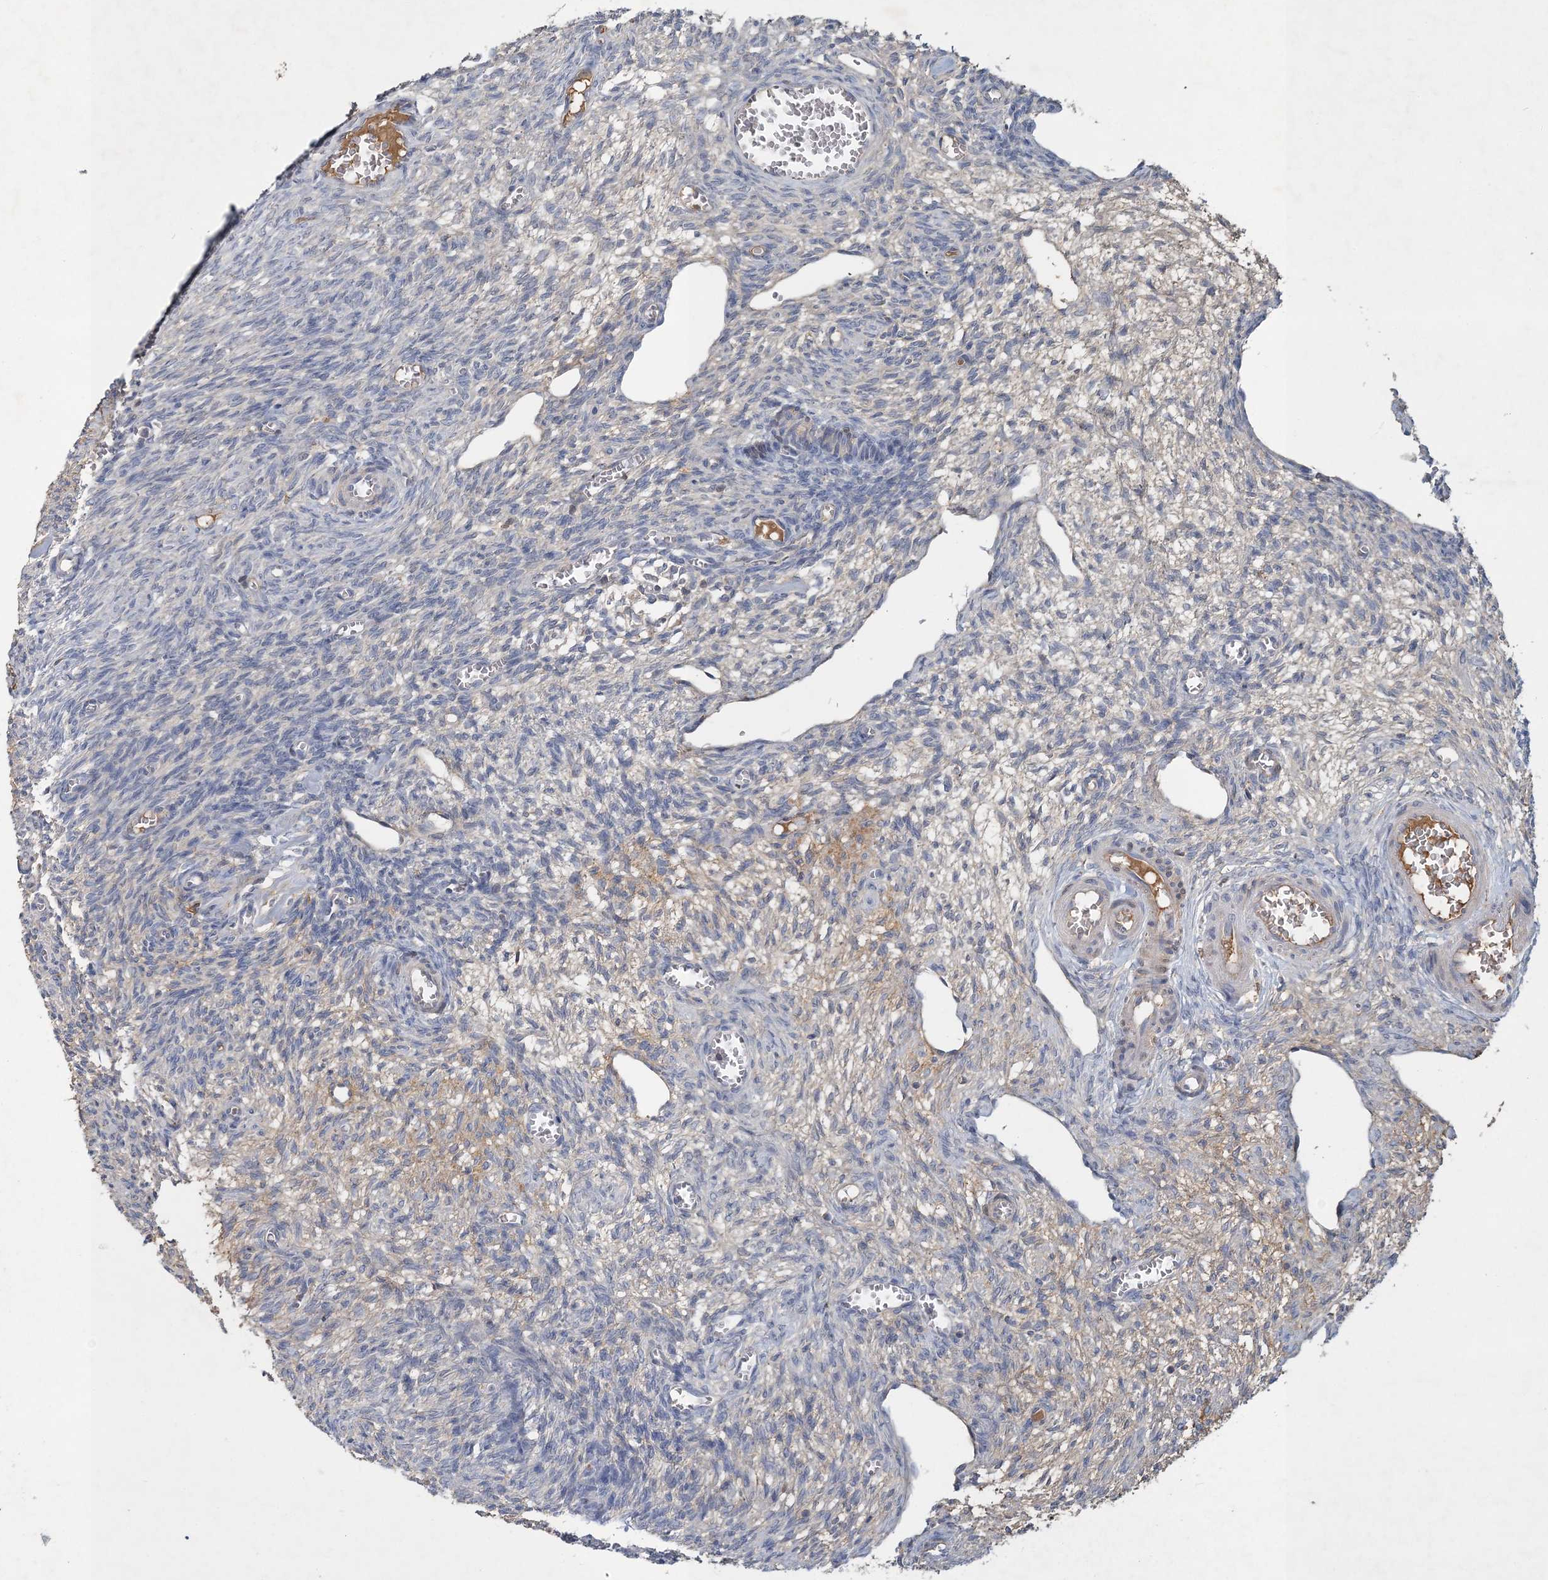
{"staining": {"intensity": "weak", "quantity": "<25%", "location": "cytoplasmic/membranous"}, "tissue": "ovary", "cell_type": "Ovarian stroma cells", "image_type": "normal", "snomed": [{"axis": "morphology", "description": "Normal tissue, NOS"}, {"axis": "topography", "description": "Ovary"}], "caption": "A high-resolution photomicrograph shows immunohistochemistry (IHC) staining of benign ovary, which reveals no significant expression in ovarian stroma cells. (Stains: DAB (3,3'-diaminobenzidine) immunohistochemistry (IHC) with hematoxylin counter stain, Microscopy: brightfield microscopy at high magnification).", "gene": "RNF25", "patient": {"sex": "female", "age": 27}}